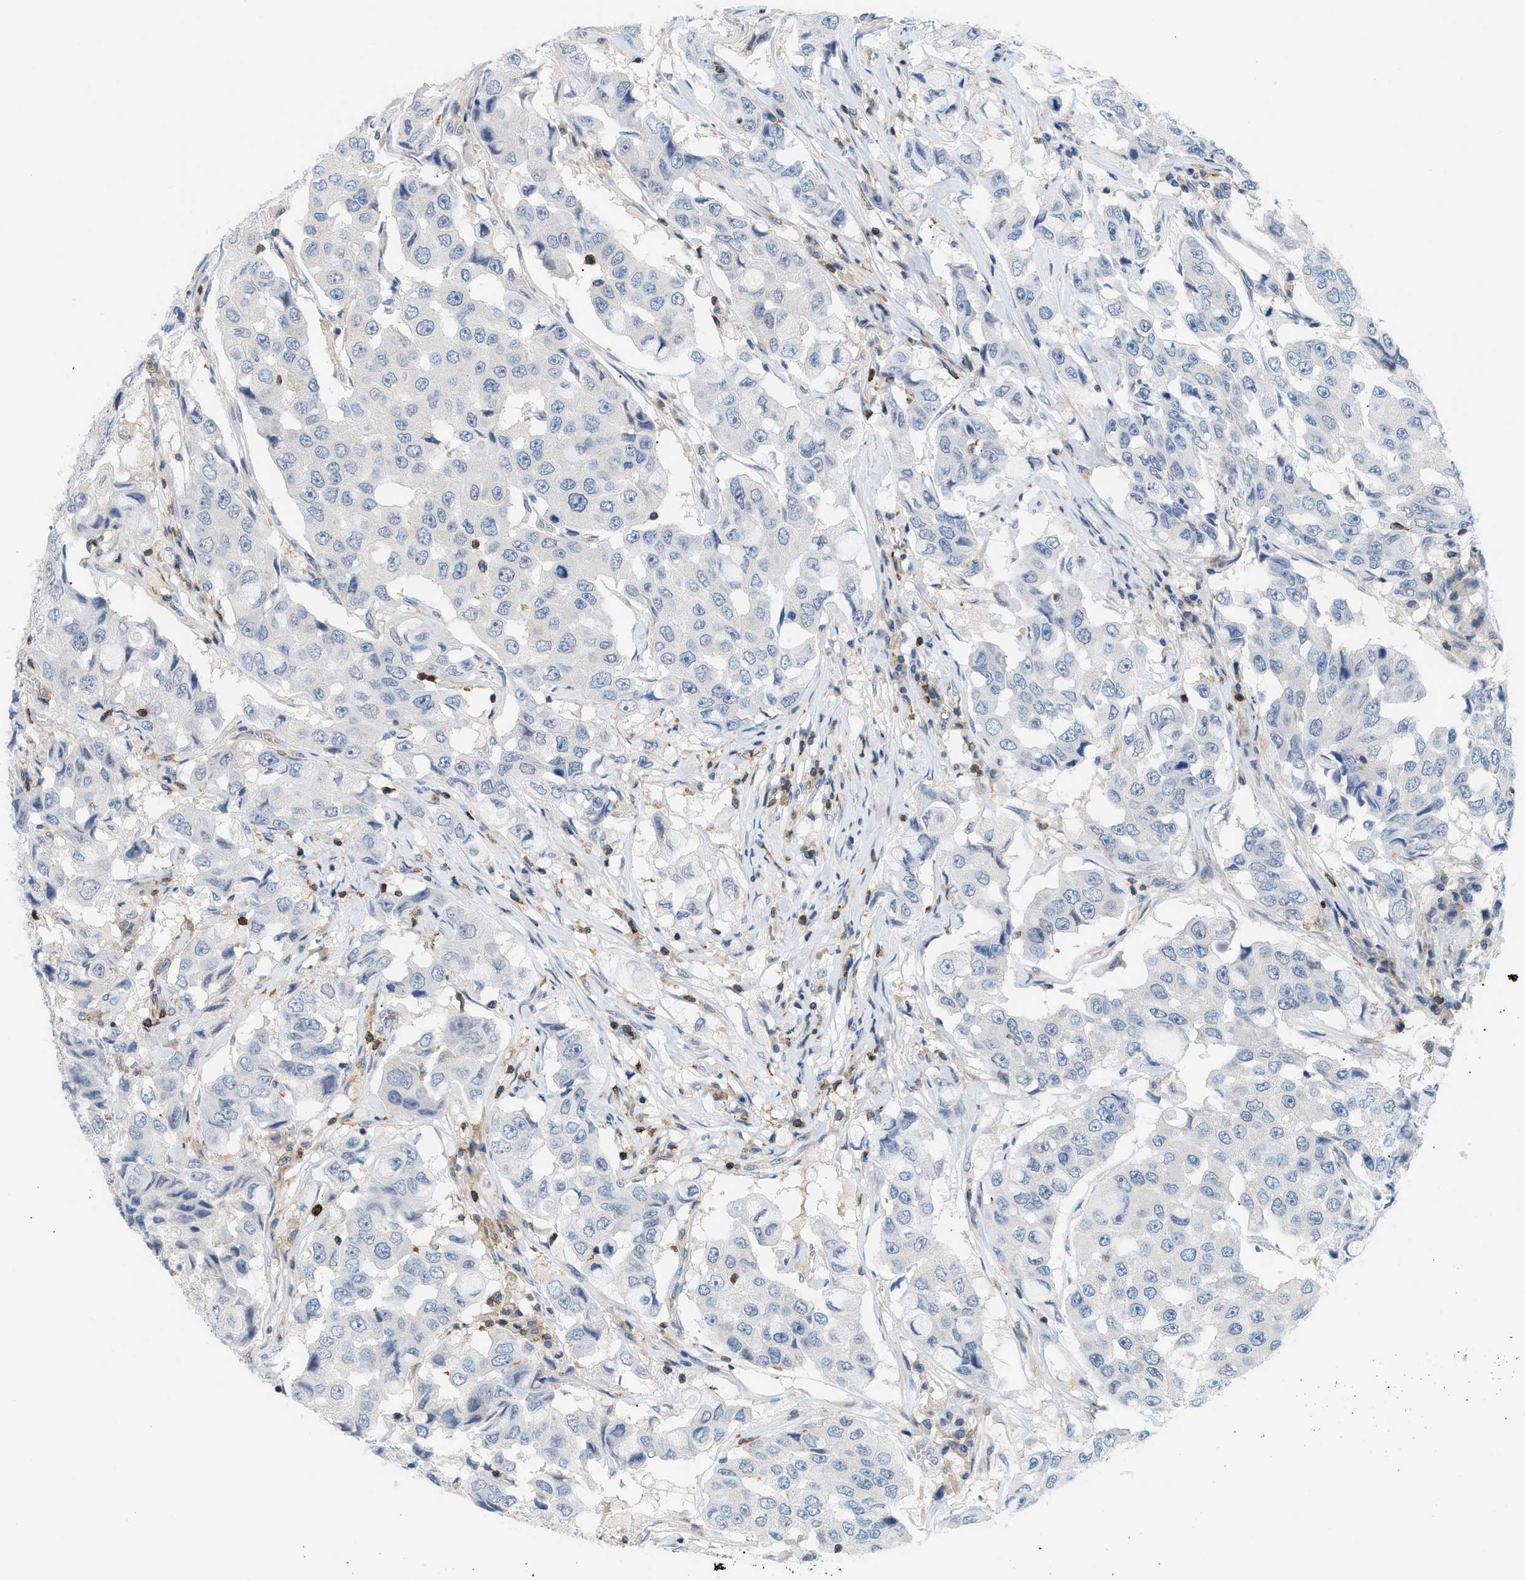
{"staining": {"intensity": "negative", "quantity": "none", "location": "none"}, "tissue": "breast cancer", "cell_type": "Tumor cells", "image_type": "cancer", "snomed": [{"axis": "morphology", "description": "Duct carcinoma"}, {"axis": "topography", "description": "Breast"}], "caption": "DAB immunohistochemical staining of human breast cancer (intraductal carcinoma) reveals no significant expression in tumor cells.", "gene": "INPP5D", "patient": {"sex": "female", "age": 27}}